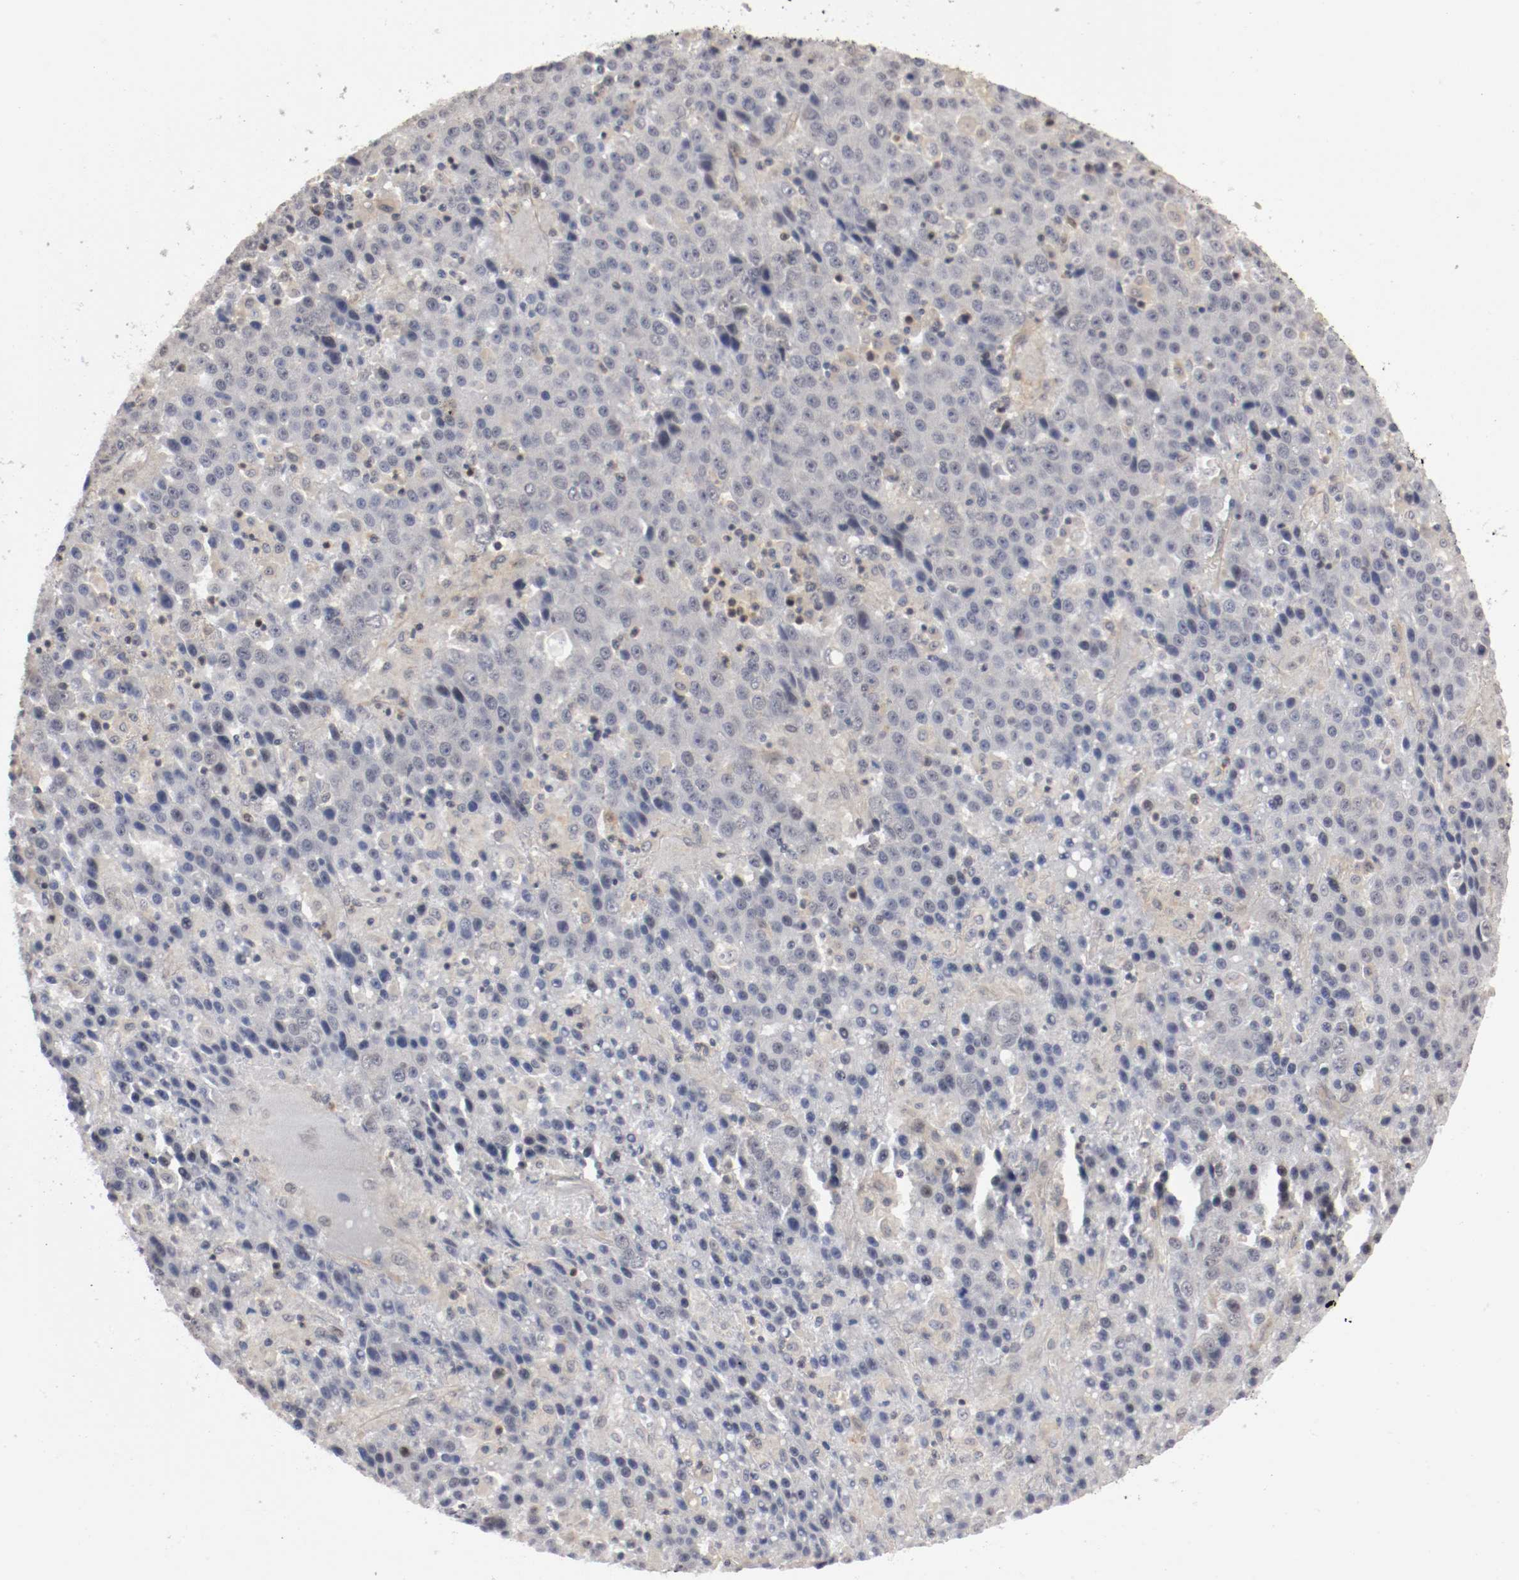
{"staining": {"intensity": "negative", "quantity": "none", "location": "none"}, "tissue": "liver cancer", "cell_type": "Tumor cells", "image_type": "cancer", "snomed": [{"axis": "morphology", "description": "Carcinoma, Hepatocellular, NOS"}, {"axis": "topography", "description": "Liver"}], "caption": "The immunohistochemistry histopathology image has no significant positivity in tumor cells of liver cancer (hepatocellular carcinoma) tissue.", "gene": "RBM23", "patient": {"sex": "female", "age": 53}}